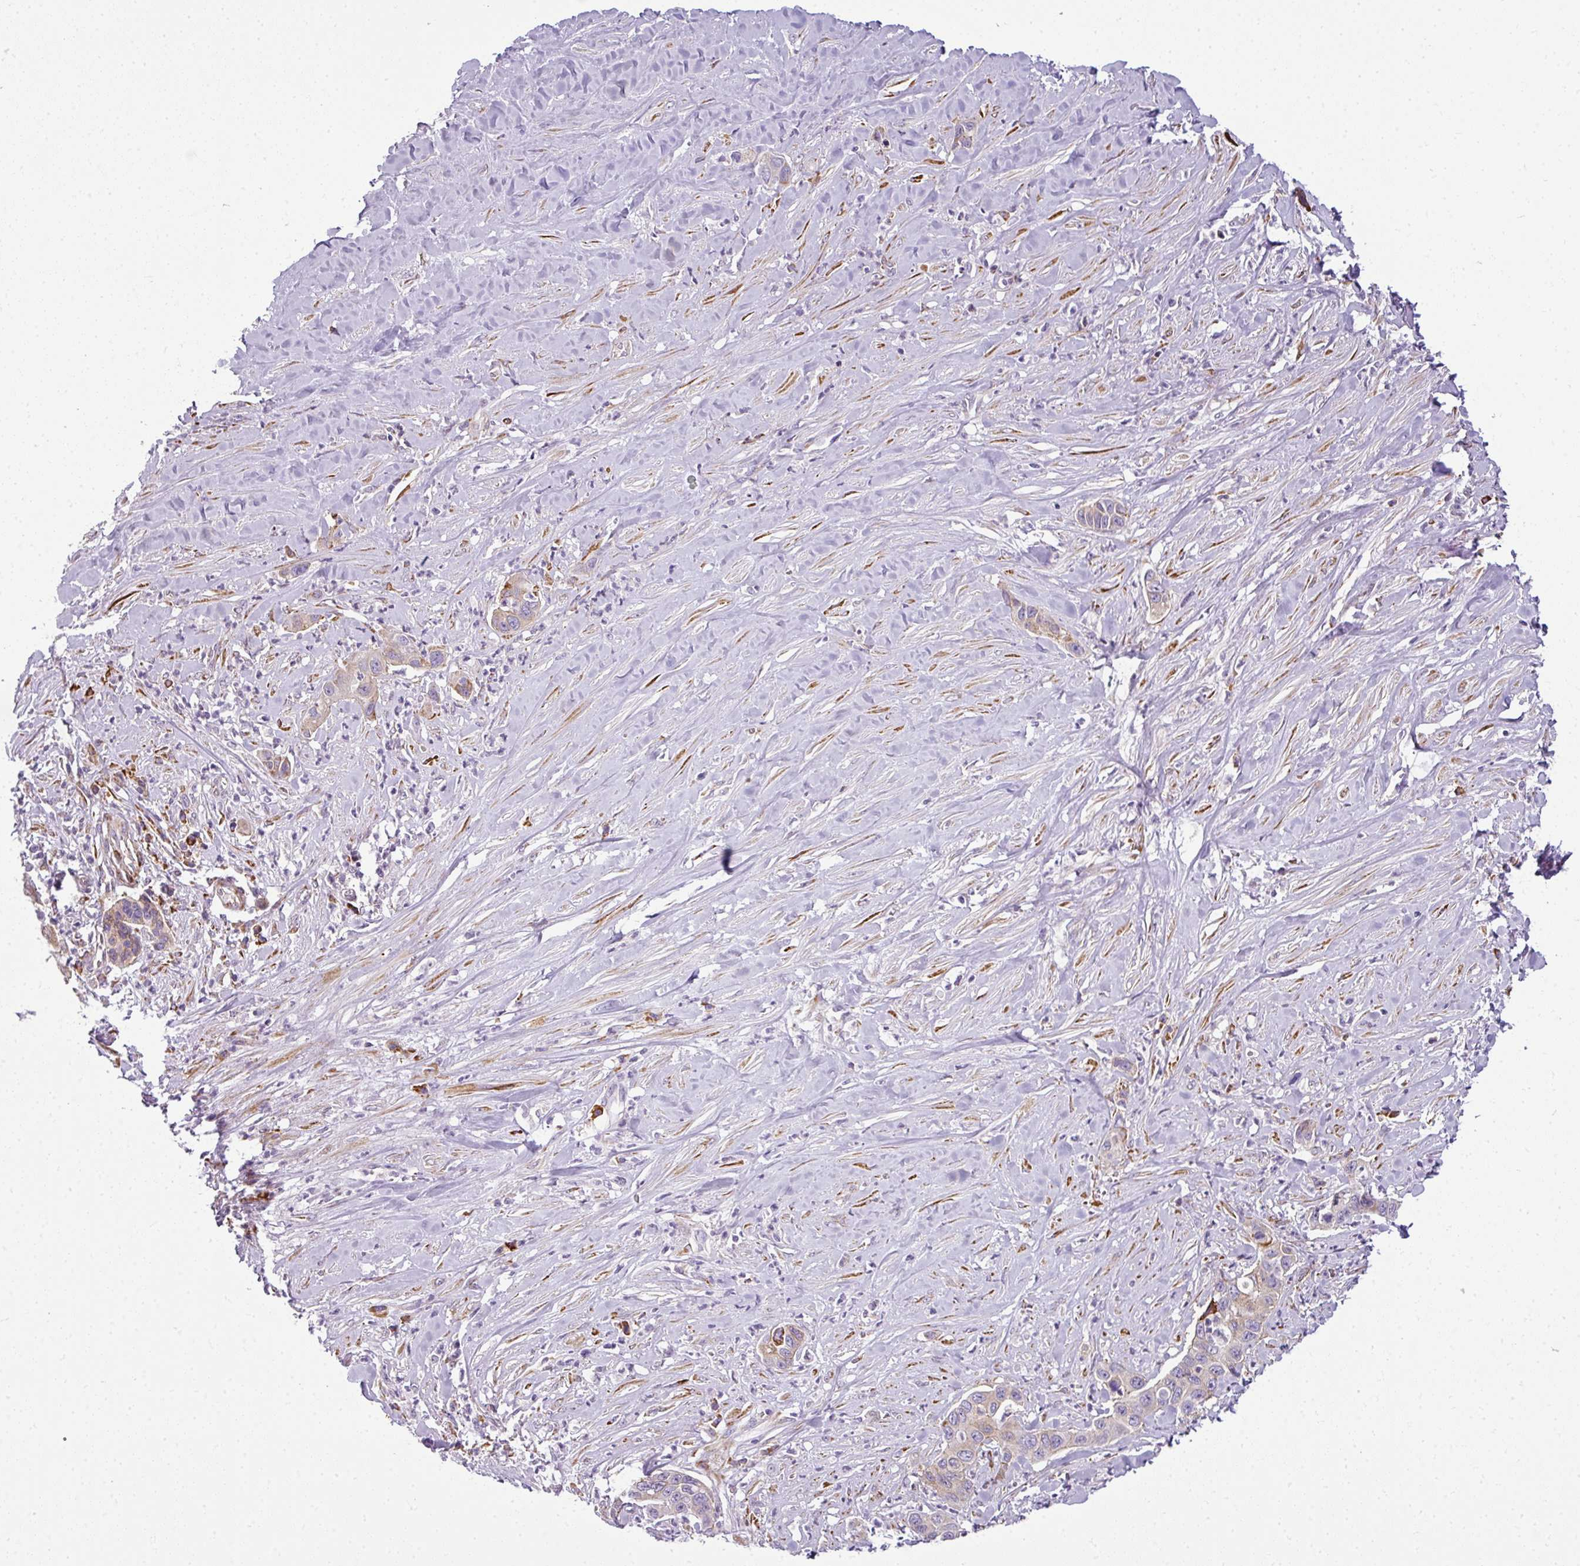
{"staining": {"intensity": "moderate", "quantity": "<25%", "location": "cytoplasmic/membranous"}, "tissue": "pancreatic cancer", "cell_type": "Tumor cells", "image_type": "cancer", "snomed": [{"axis": "morphology", "description": "Adenocarcinoma, NOS"}, {"axis": "topography", "description": "Pancreas"}], "caption": "A photomicrograph showing moderate cytoplasmic/membranous positivity in approximately <25% of tumor cells in pancreatic cancer, as visualized by brown immunohistochemical staining.", "gene": "ANKRD18A", "patient": {"sex": "male", "age": 73}}